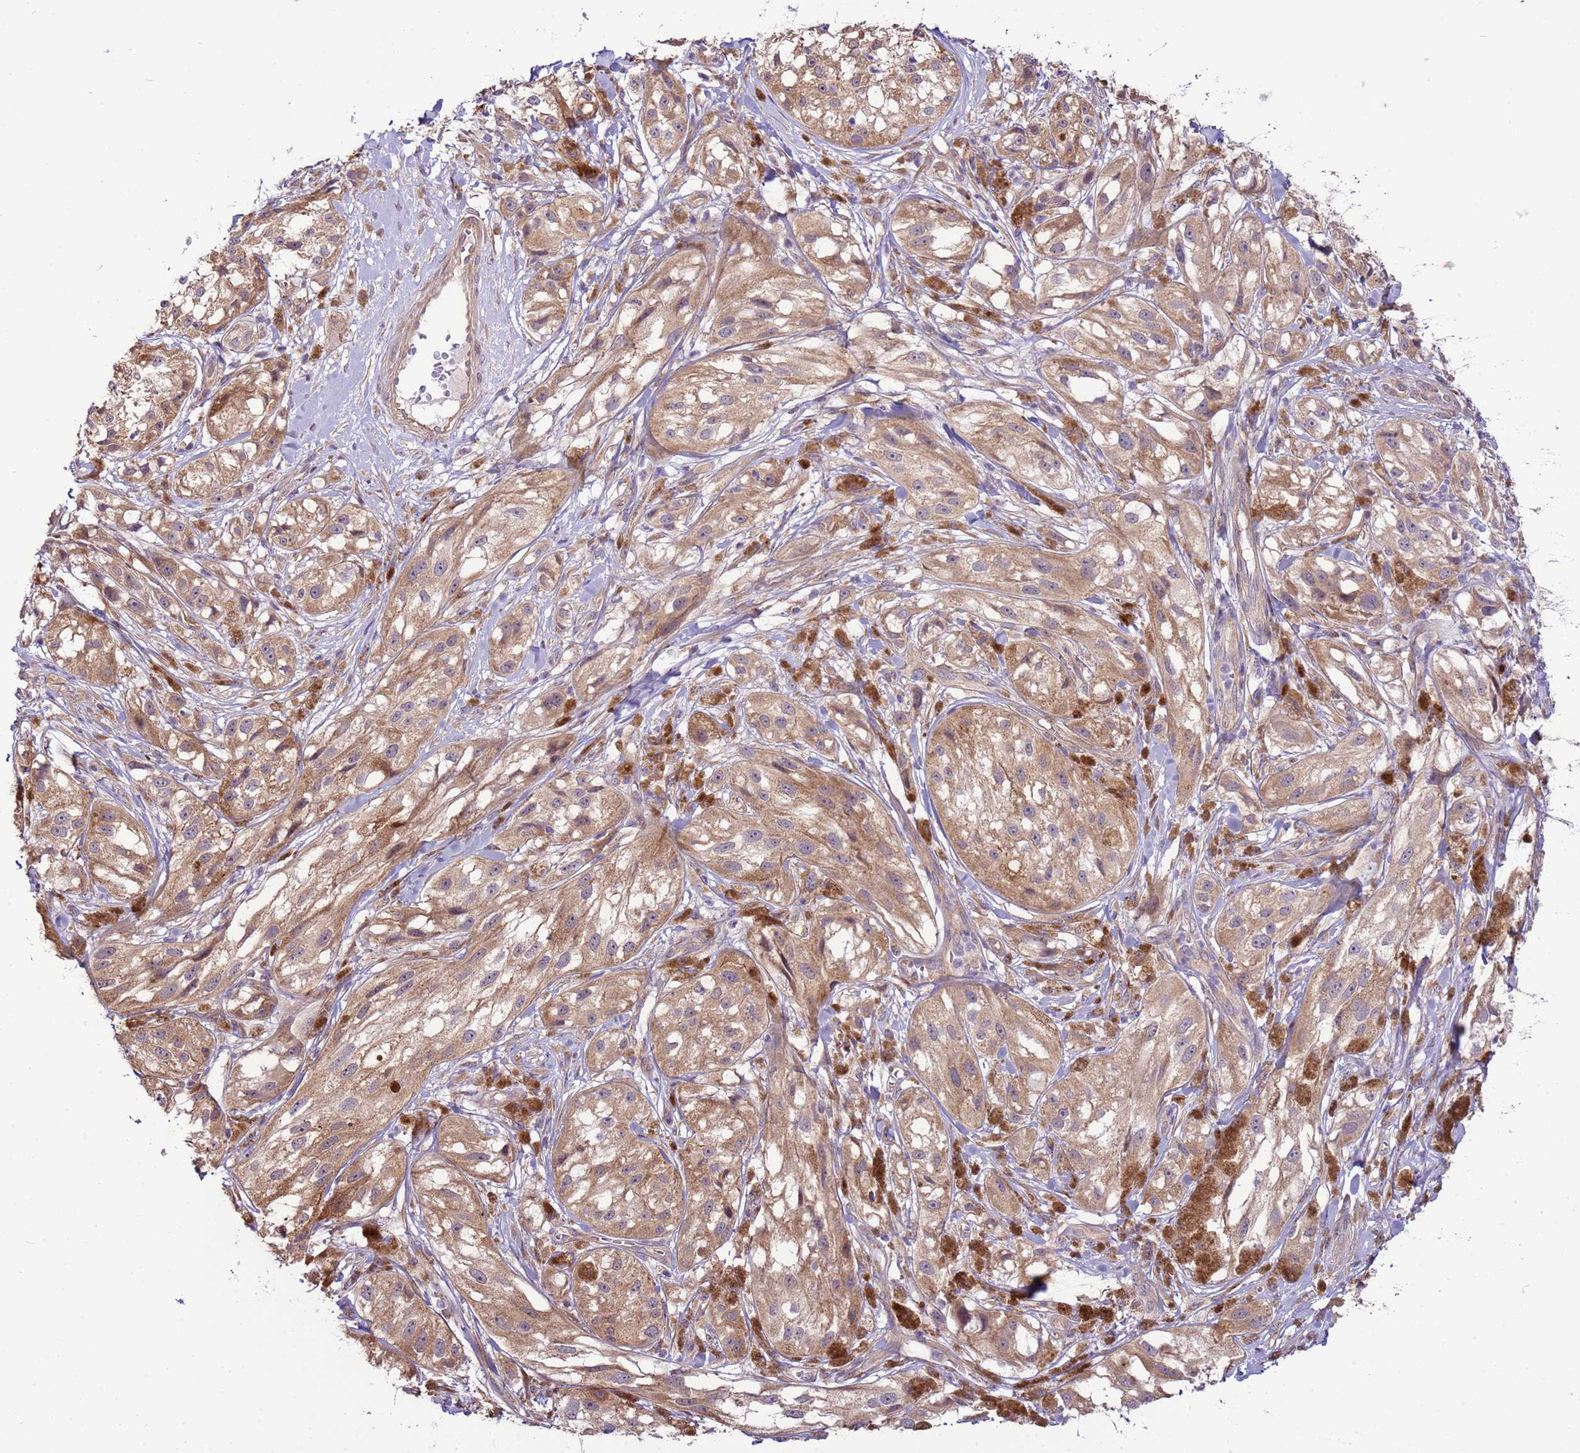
{"staining": {"intensity": "moderate", "quantity": ">75%", "location": "cytoplasmic/membranous"}, "tissue": "melanoma", "cell_type": "Tumor cells", "image_type": "cancer", "snomed": [{"axis": "morphology", "description": "Malignant melanoma, NOS"}, {"axis": "topography", "description": "Skin"}], "caption": "Immunohistochemistry of human malignant melanoma displays medium levels of moderate cytoplasmic/membranous staining in approximately >75% of tumor cells. (brown staining indicates protein expression, while blue staining denotes nuclei).", "gene": "SCARA3", "patient": {"sex": "male", "age": 88}}